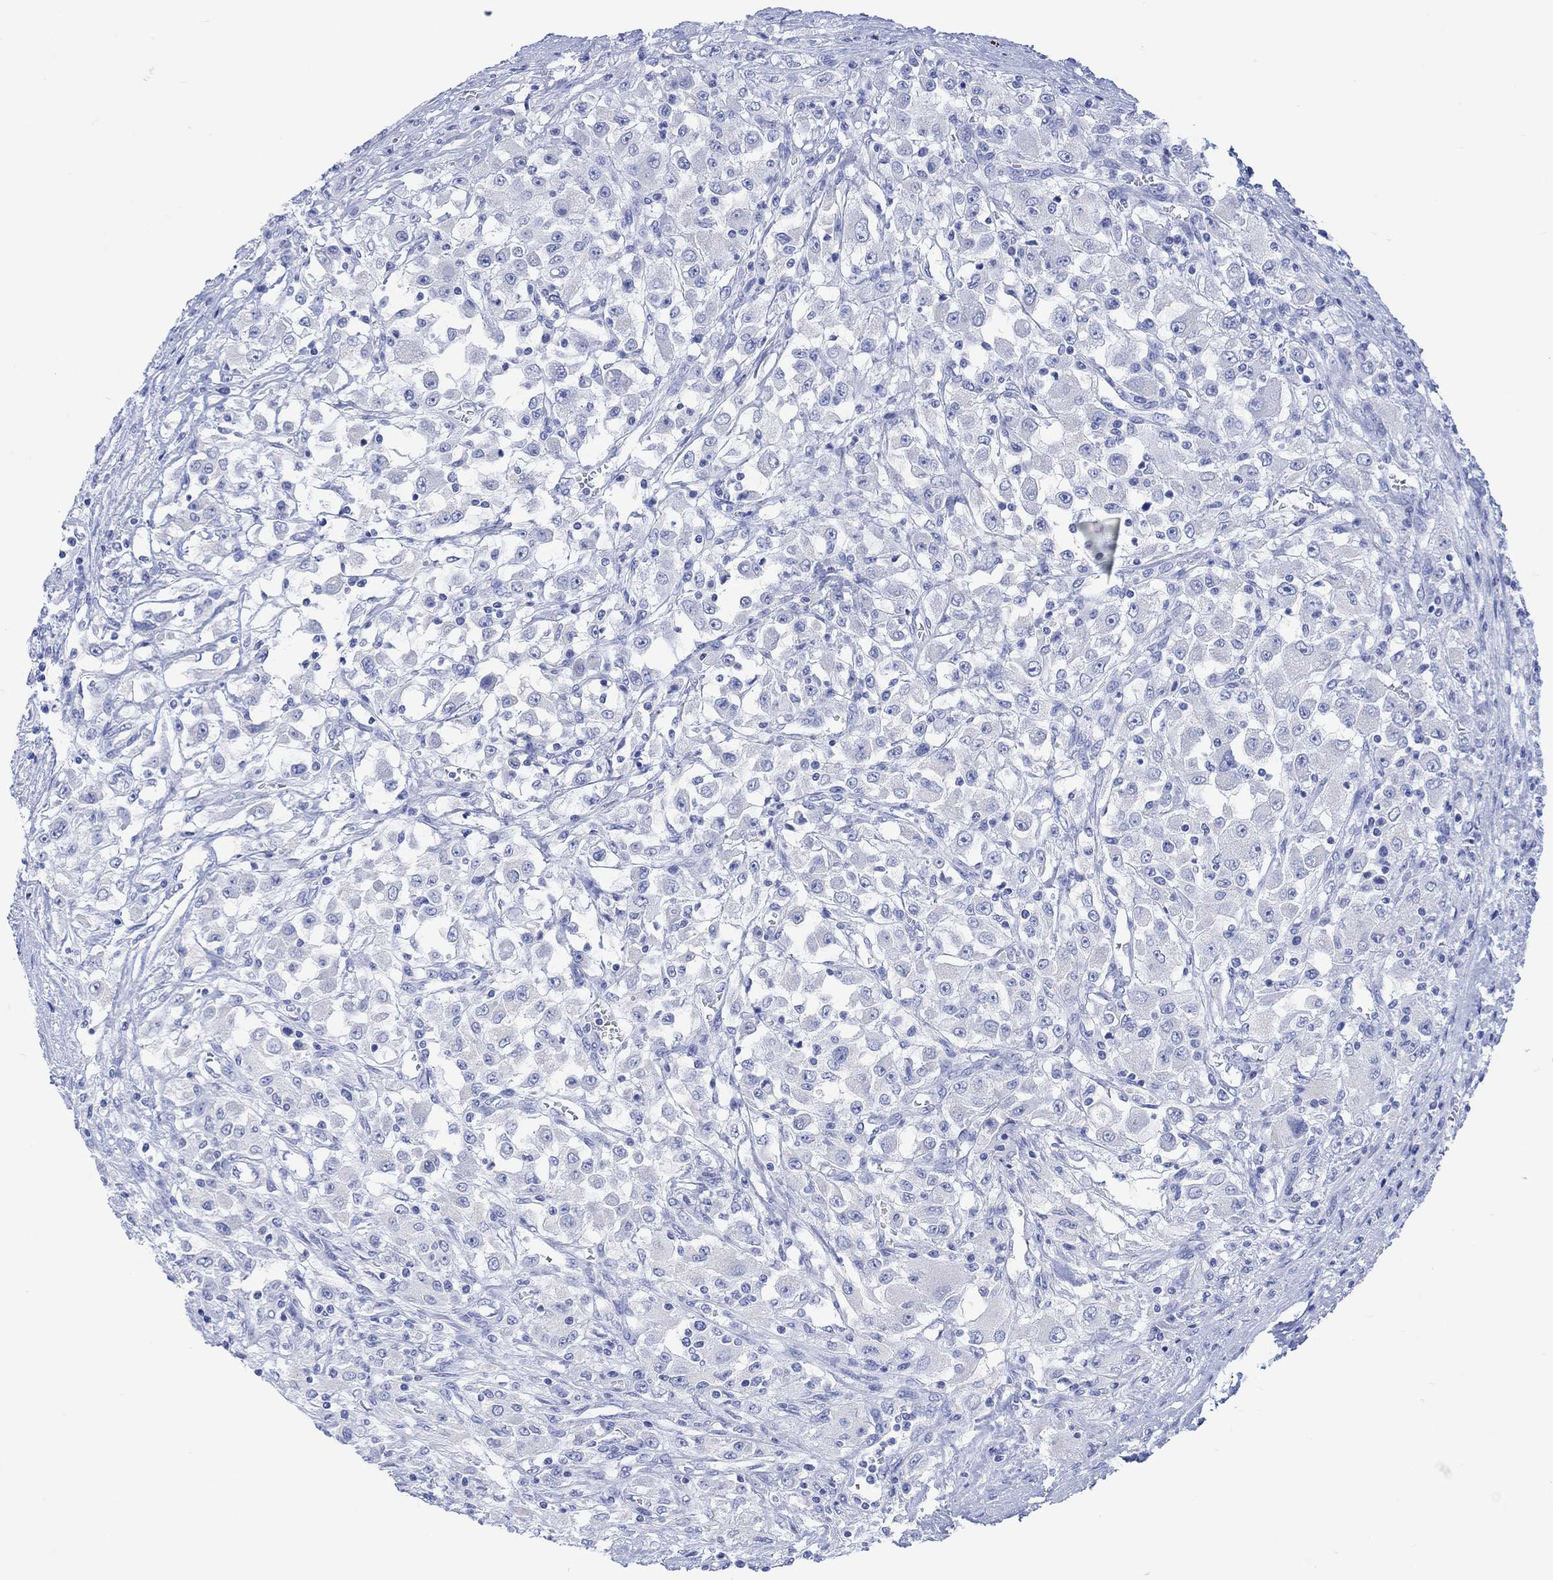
{"staining": {"intensity": "negative", "quantity": "none", "location": "none"}, "tissue": "renal cancer", "cell_type": "Tumor cells", "image_type": "cancer", "snomed": [{"axis": "morphology", "description": "Adenocarcinoma, NOS"}, {"axis": "topography", "description": "Kidney"}], "caption": "Histopathology image shows no protein expression in tumor cells of renal cancer (adenocarcinoma) tissue.", "gene": "CALCA", "patient": {"sex": "female", "age": 67}}